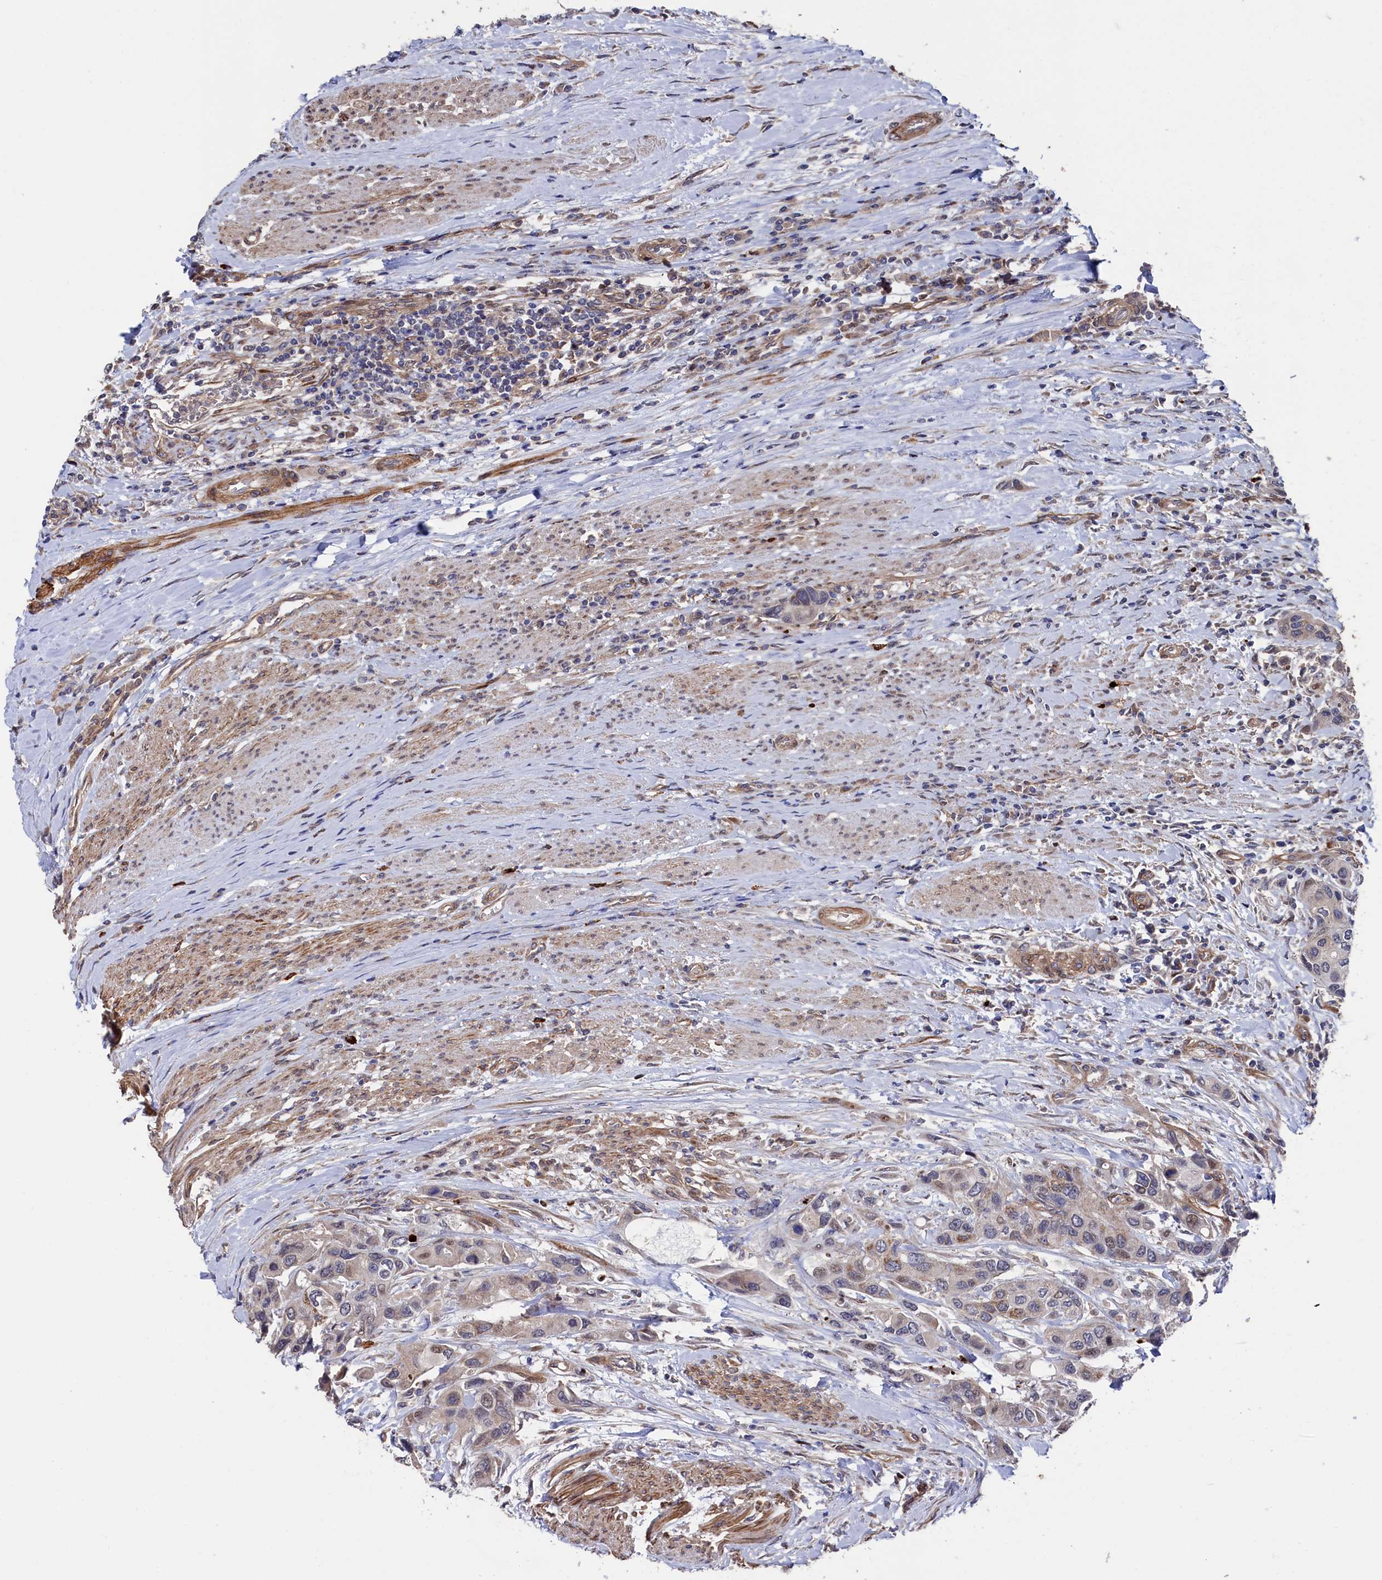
{"staining": {"intensity": "weak", "quantity": "<25%", "location": "cytoplasmic/membranous"}, "tissue": "urothelial cancer", "cell_type": "Tumor cells", "image_type": "cancer", "snomed": [{"axis": "morphology", "description": "Normal tissue, NOS"}, {"axis": "morphology", "description": "Urothelial carcinoma, High grade"}, {"axis": "topography", "description": "Vascular tissue"}, {"axis": "topography", "description": "Urinary bladder"}], "caption": "A histopathology image of urothelial cancer stained for a protein reveals no brown staining in tumor cells.", "gene": "ZNF891", "patient": {"sex": "female", "age": 56}}